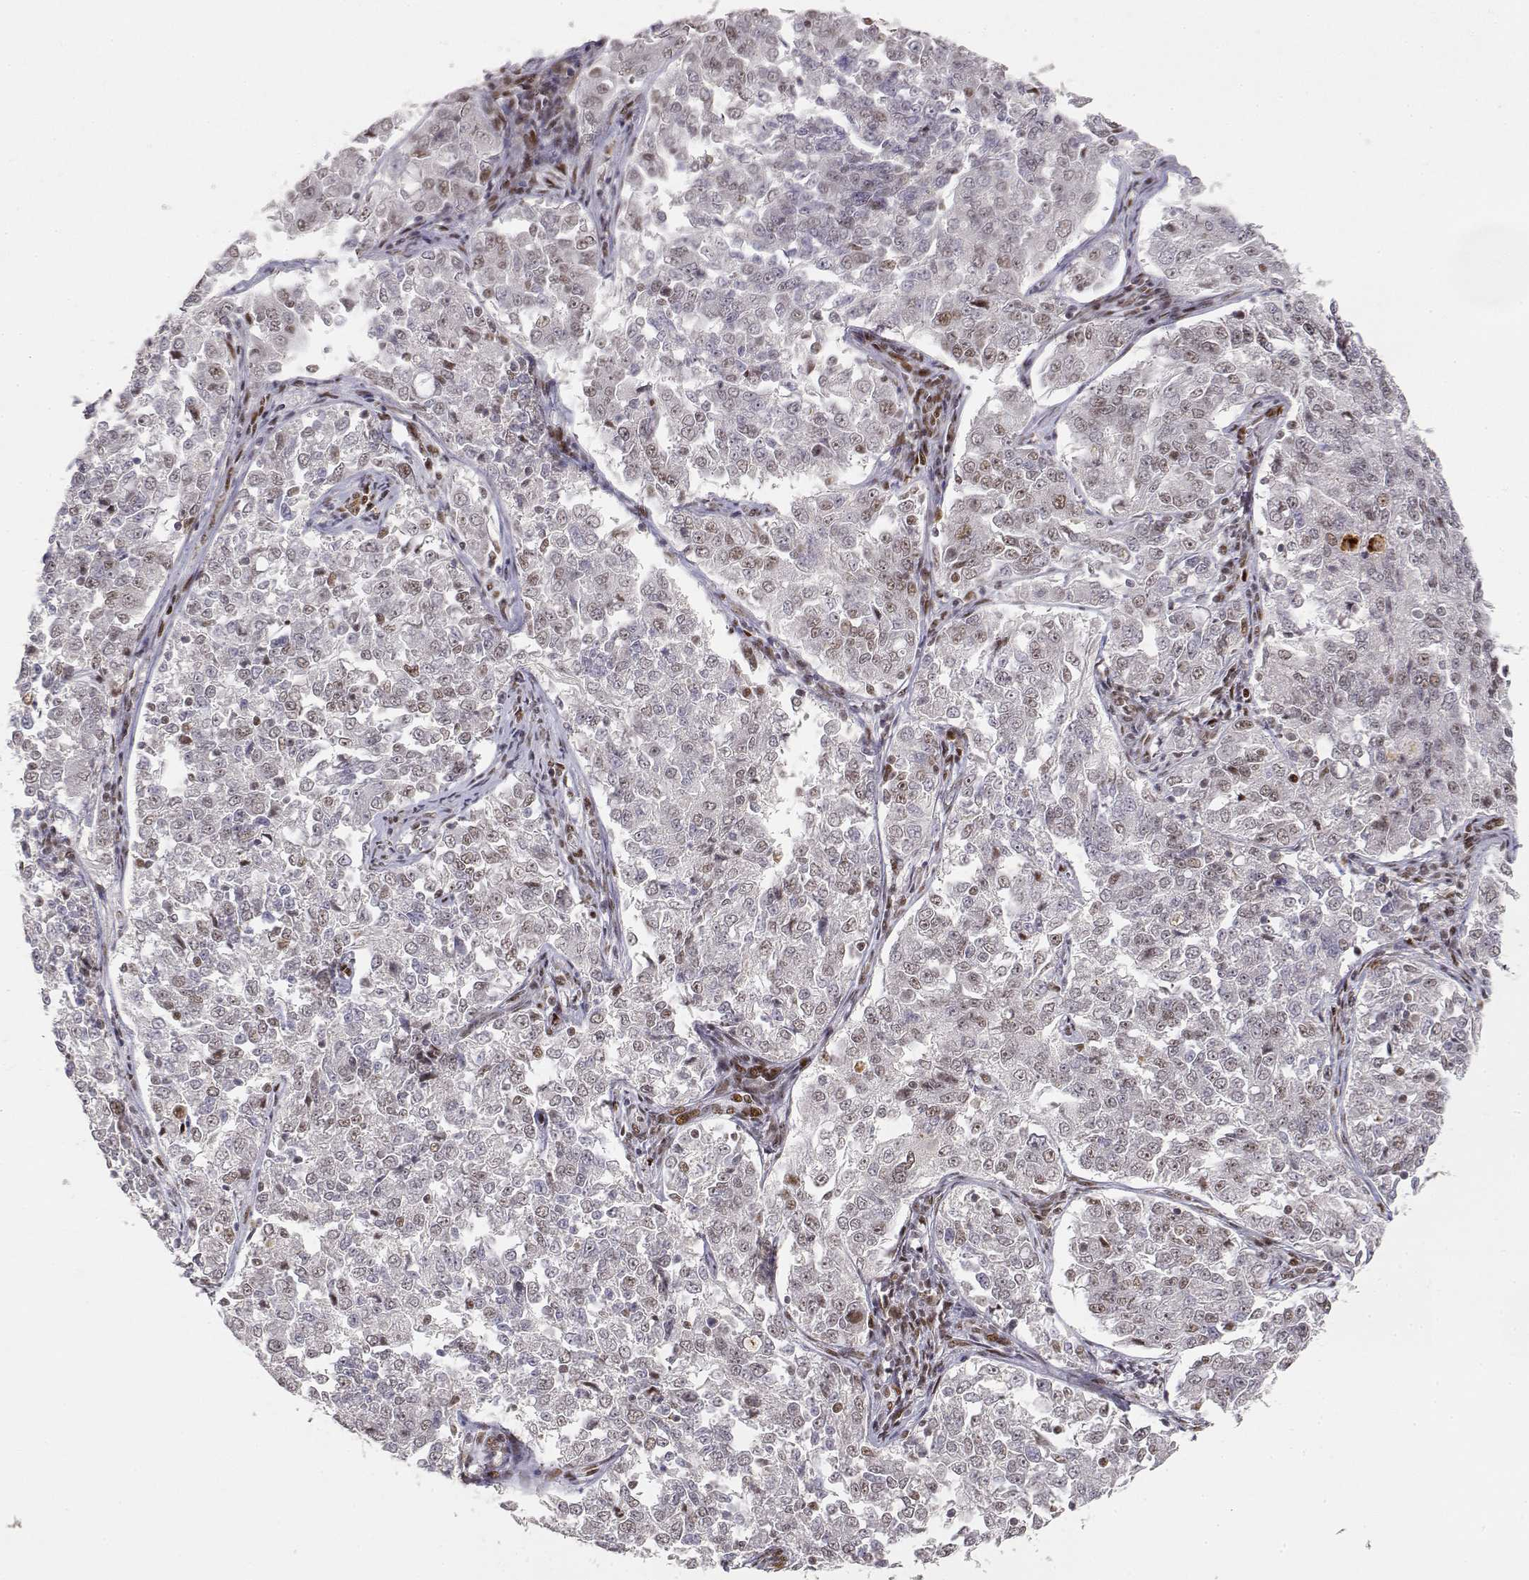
{"staining": {"intensity": "weak", "quantity": "<25%", "location": "nuclear"}, "tissue": "endometrial cancer", "cell_type": "Tumor cells", "image_type": "cancer", "snomed": [{"axis": "morphology", "description": "Adenocarcinoma, NOS"}, {"axis": "topography", "description": "Endometrium"}], "caption": "This is a image of IHC staining of endometrial cancer (adenocarcinoma), which shows no expression in tumor cells.", "gene": "RSF1", "patient": {"sex": "female", "age": 43}}